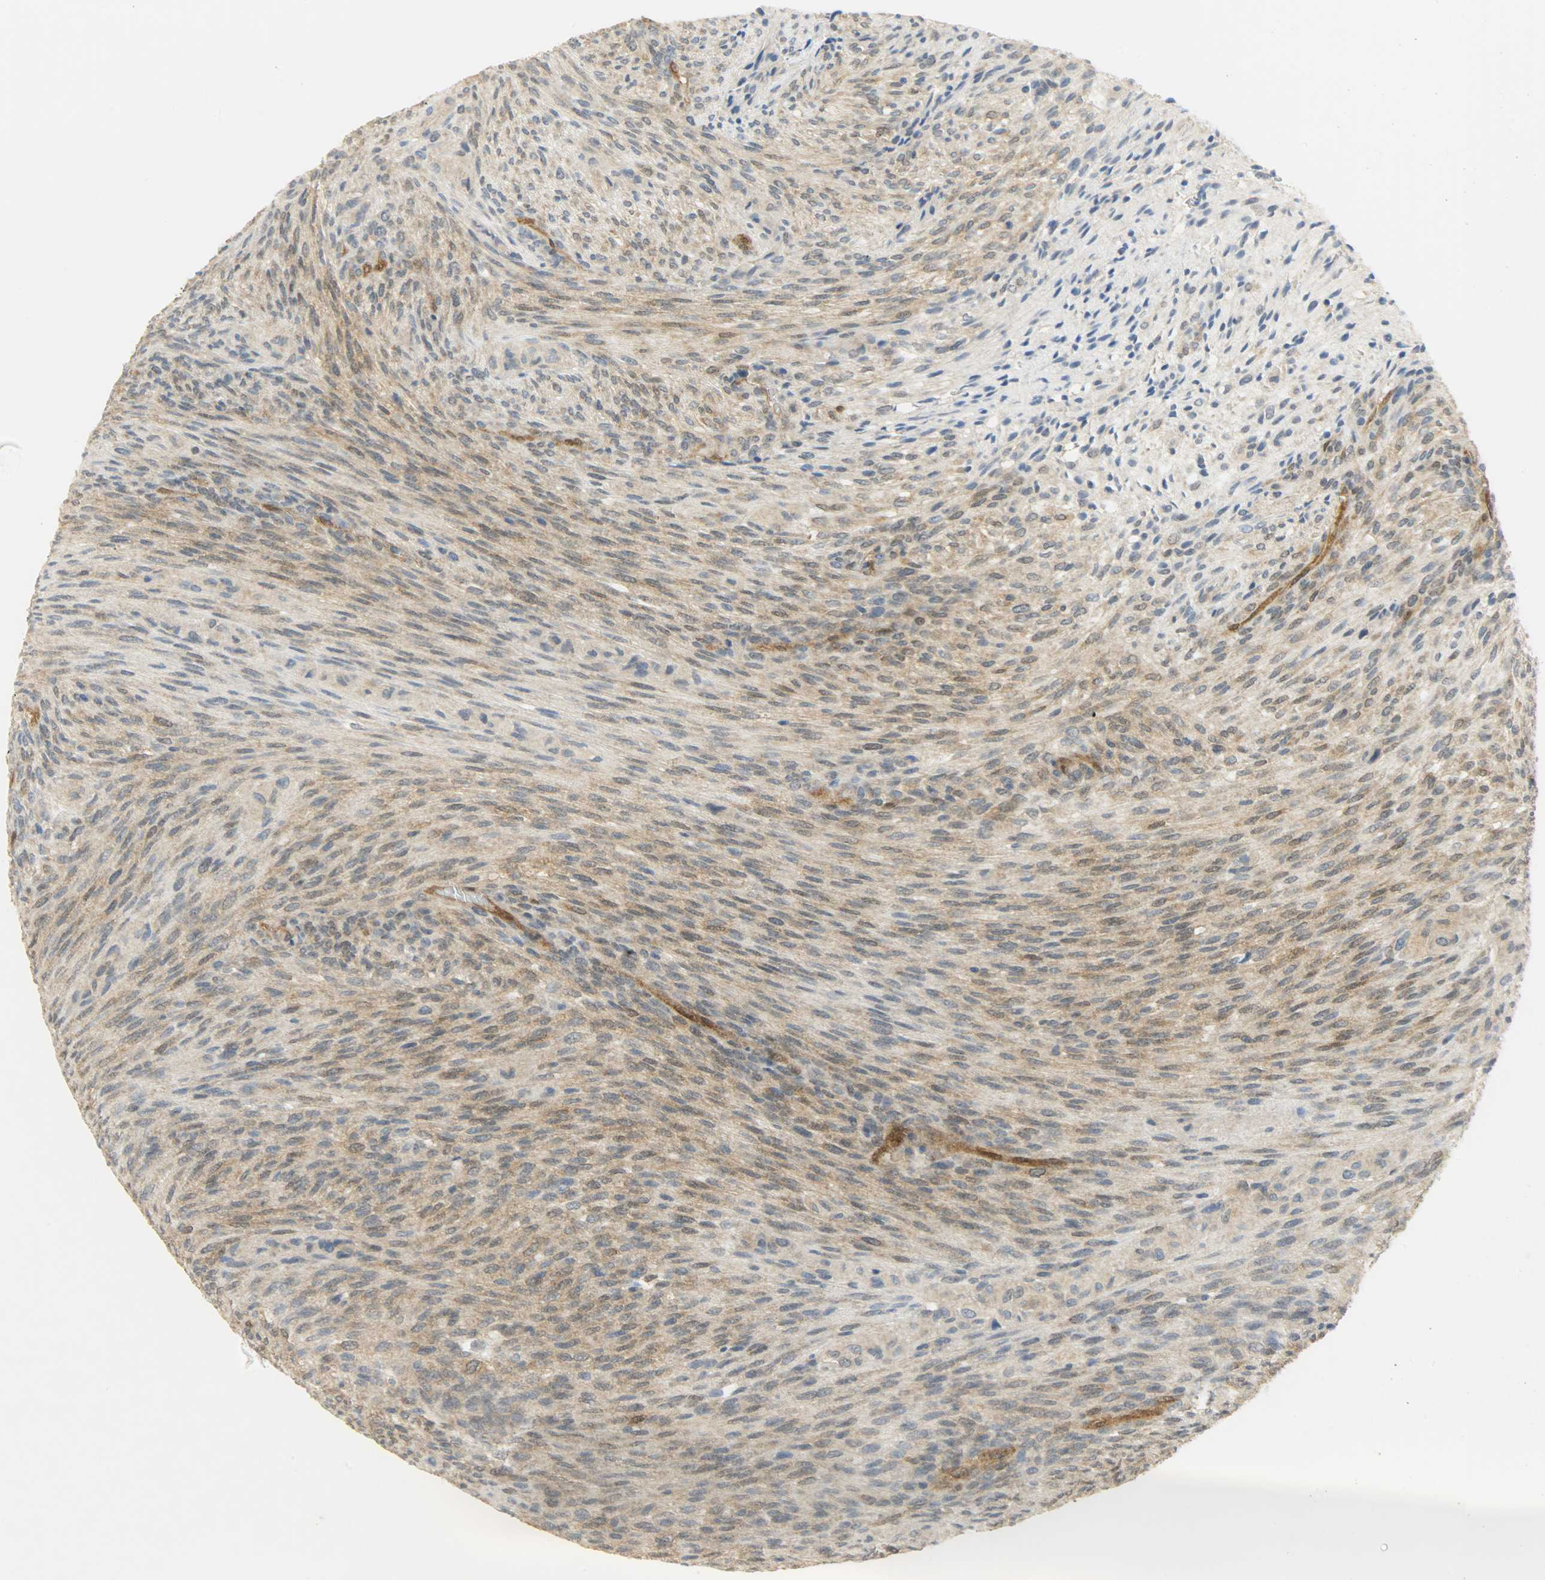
{"staining": {"intensity": "weak", "quantity": ">75%", "location": "cytoplasmic/membranous"}, "tissue": "glioma", "cell_type": "Tumor cells", "image_type": "cancer", "snomed": [{"axis": "morphology", "description": "Glioma, malignant, High grade"}, {"axis": "topography", "description": "Cerebral cortex"}], "caption": "Weak cytoplasmic/membranous expression for a protein is seen in about >75% of tumor cells of glioma using IHC.", "gene": "FKBP1A", "patient": {"sex": "female", "age": 55}}